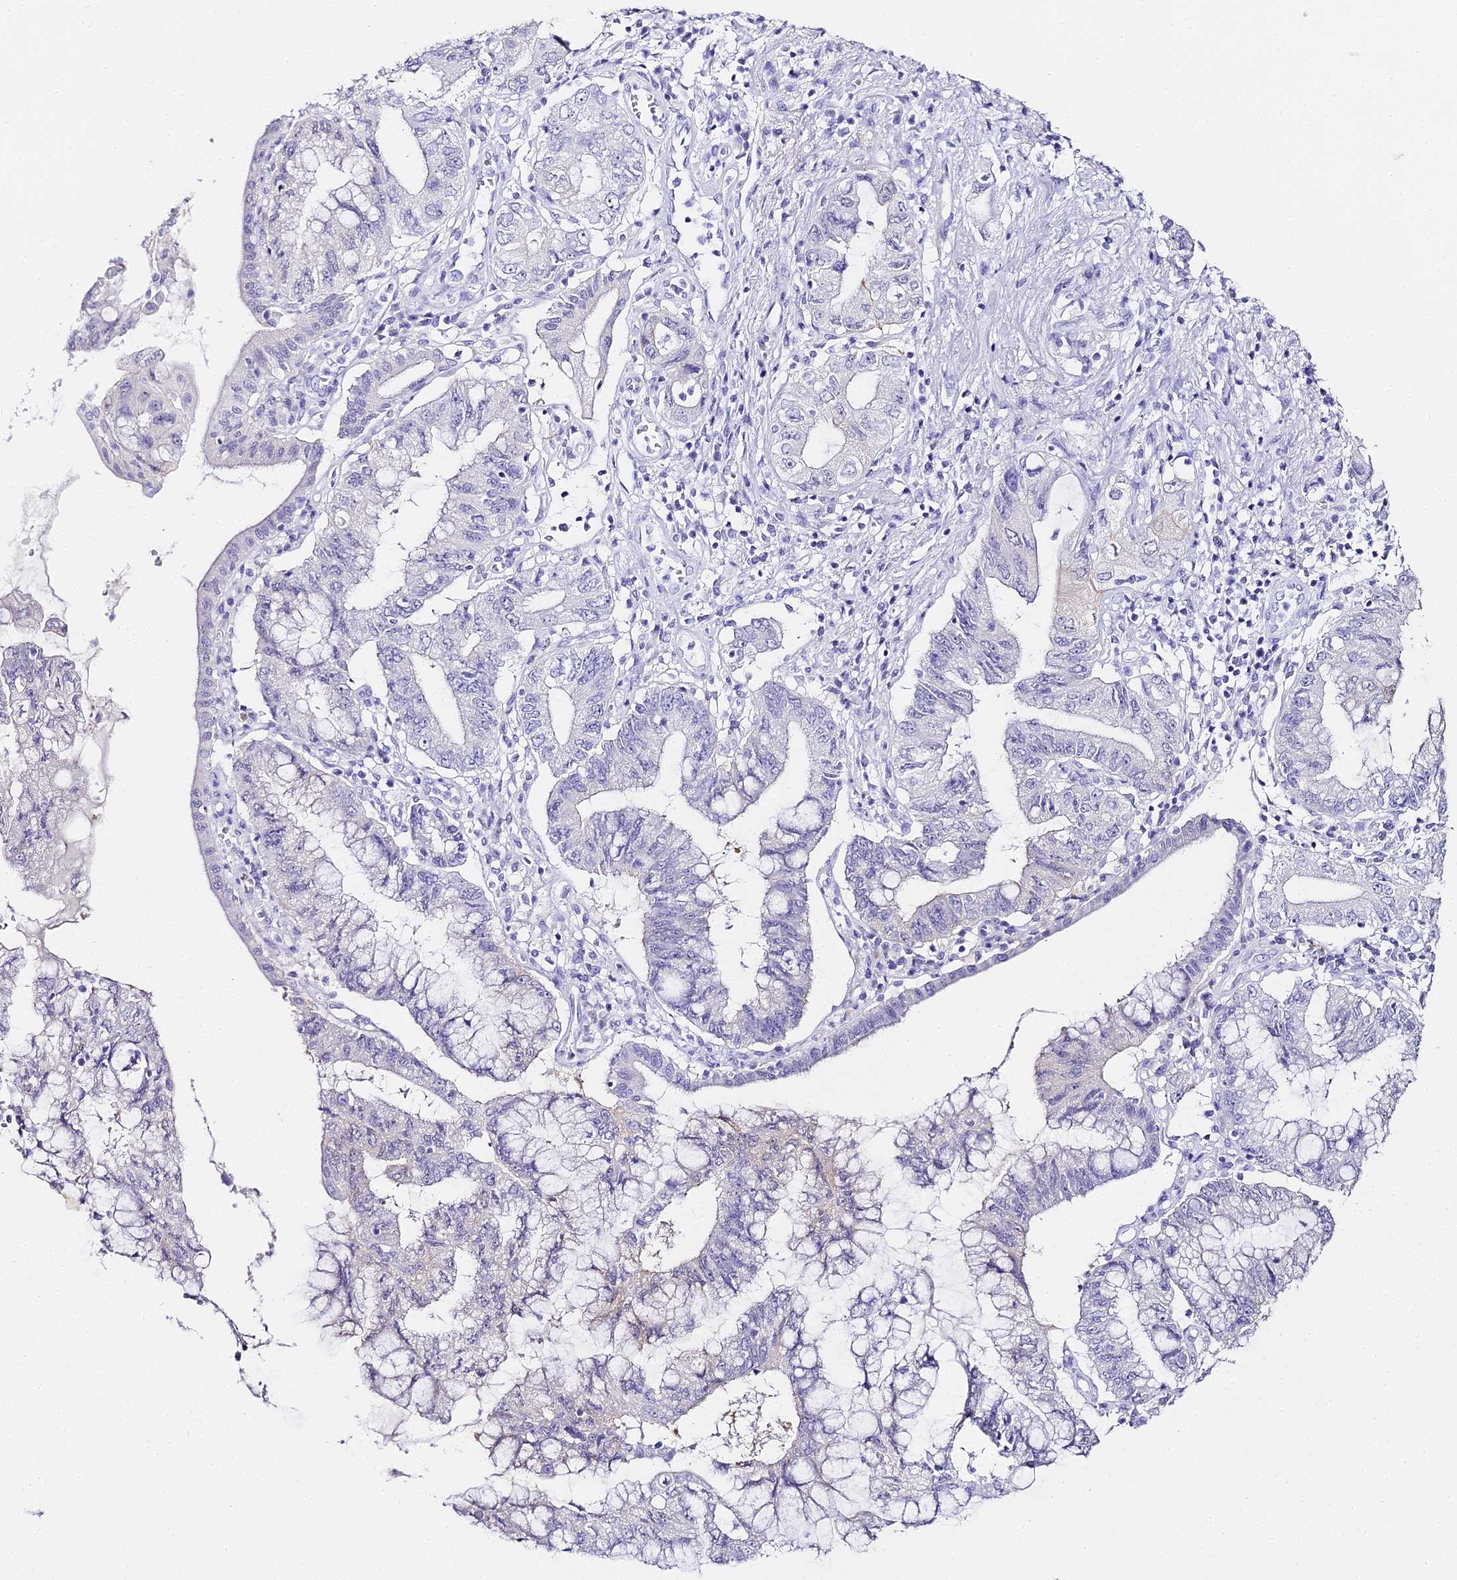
{"staining": {"intensity": "negative", "quantity": "none", "location": "none"}, "tissue": "pancreatic cancer", "cell_type": "Tumor cells", "image_type": "cancer", "snomed": [{"axis": "morphology", "description": "Adenocarcinoma, NOS"}, {"axis": "topography", "description": "Pancreas"}], "caption": "This is a photomicrograph of immunohistochemistry (IHC) staining of pancreatic adenocarcinoma, which shows no positivity in tumor cells. The staining is performed using DAB (3,3'-diaminobenzidine) brown chromogen with nuclei counter-stained in using hematoxylin.", "gene": "ABHD14A-ACY1", "patient": {"sex": "female", "age": 73}}